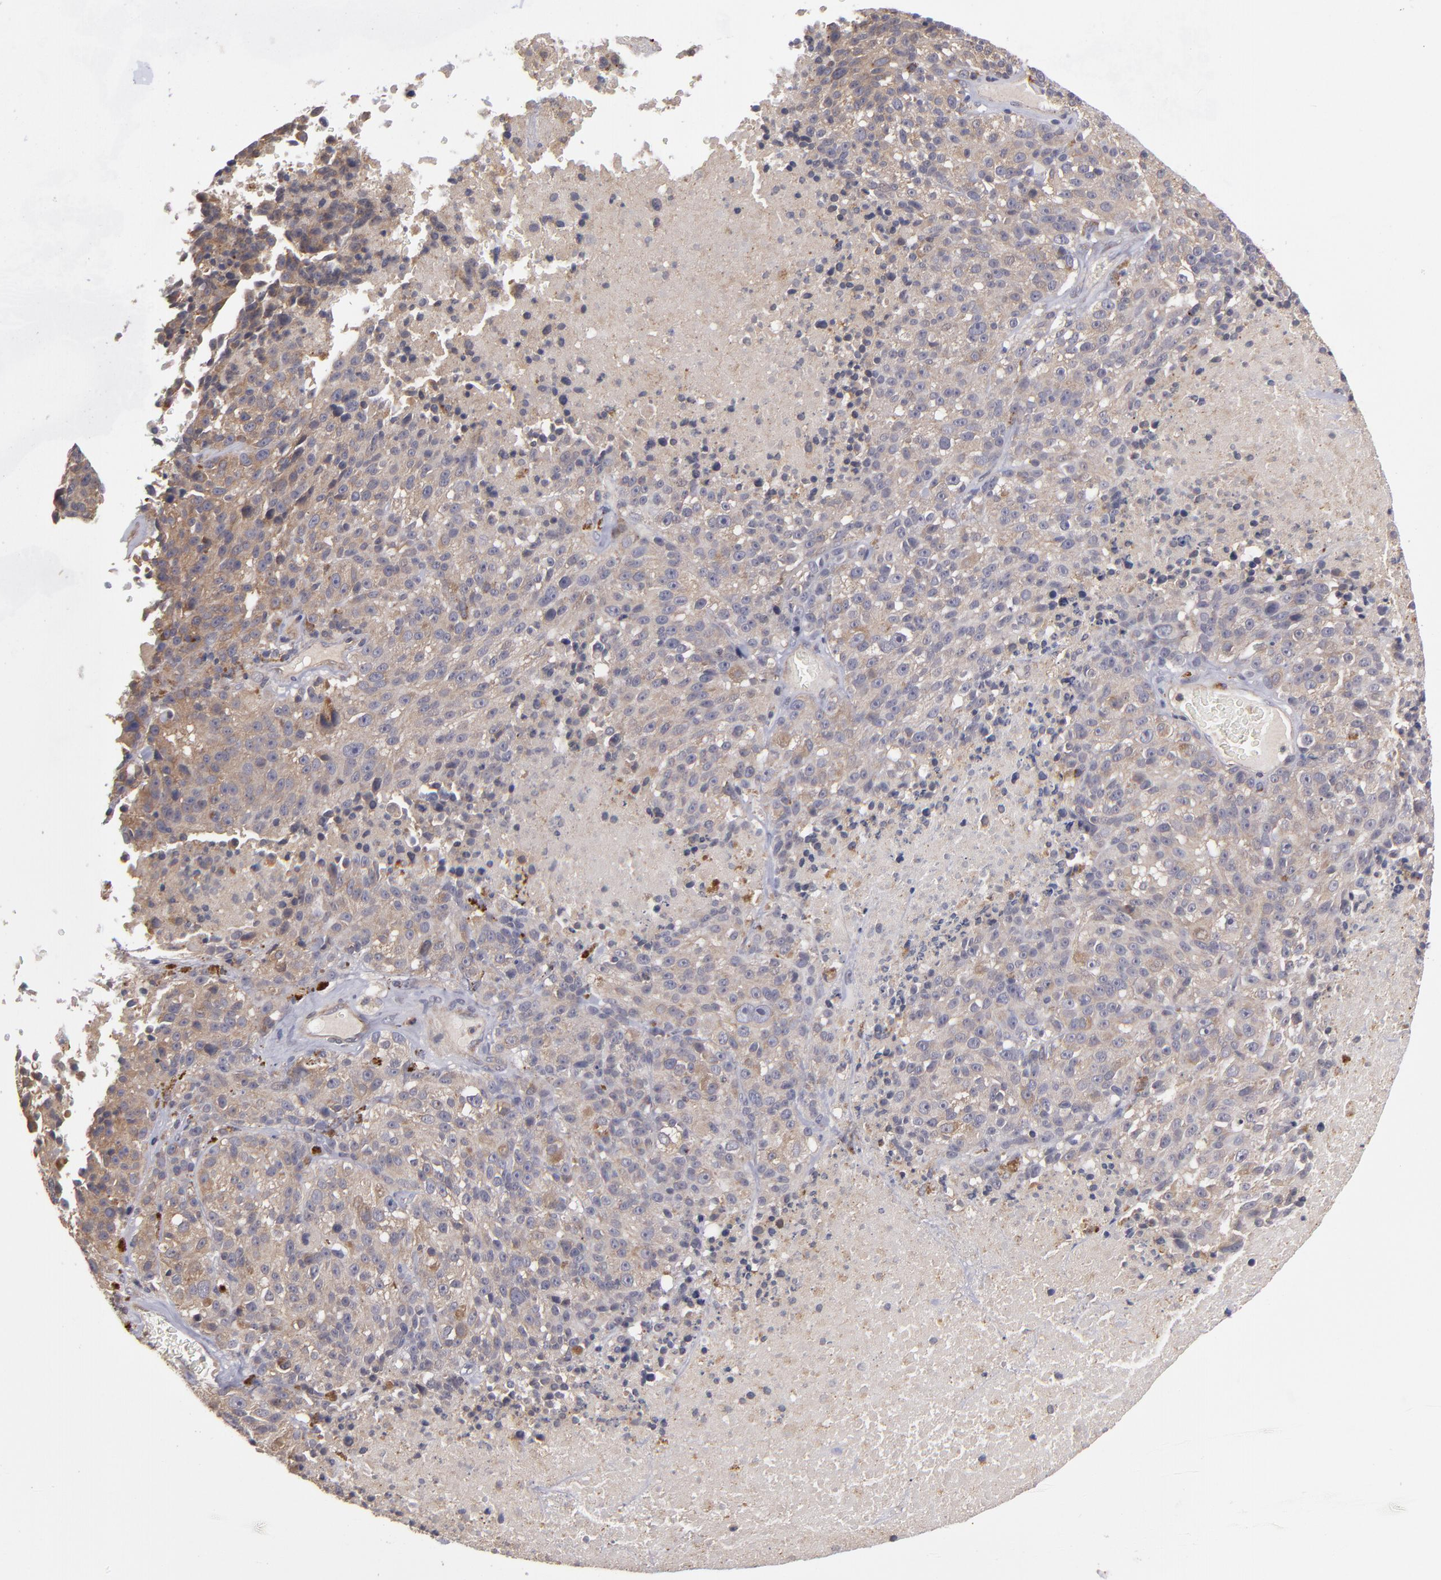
{"staining": {"intensity": "moderate", "quantity": ">75%", "location": "cytoplasmic/membranous"}, "tissue": "melanoma", "cell_type": "Tumor cells", "image_type": "cancer", "snomed": [{"axis": "morphology", "description": "Malignant melanoma, Metastatic site"}, {"axis": "topography", "description": "Cerebral cortex"}], "caption": "Malignant melanoma (metastatic site) stained with immunohistochemistry (IHC) displays moderate cytoplasmic/membranous expression in about >75% of tumor cells. The protein of interest is shown in brown color, while the nuclei are stained blue.", "gene": "CTSO", "patient": {"sex": "female", "age": 52}}